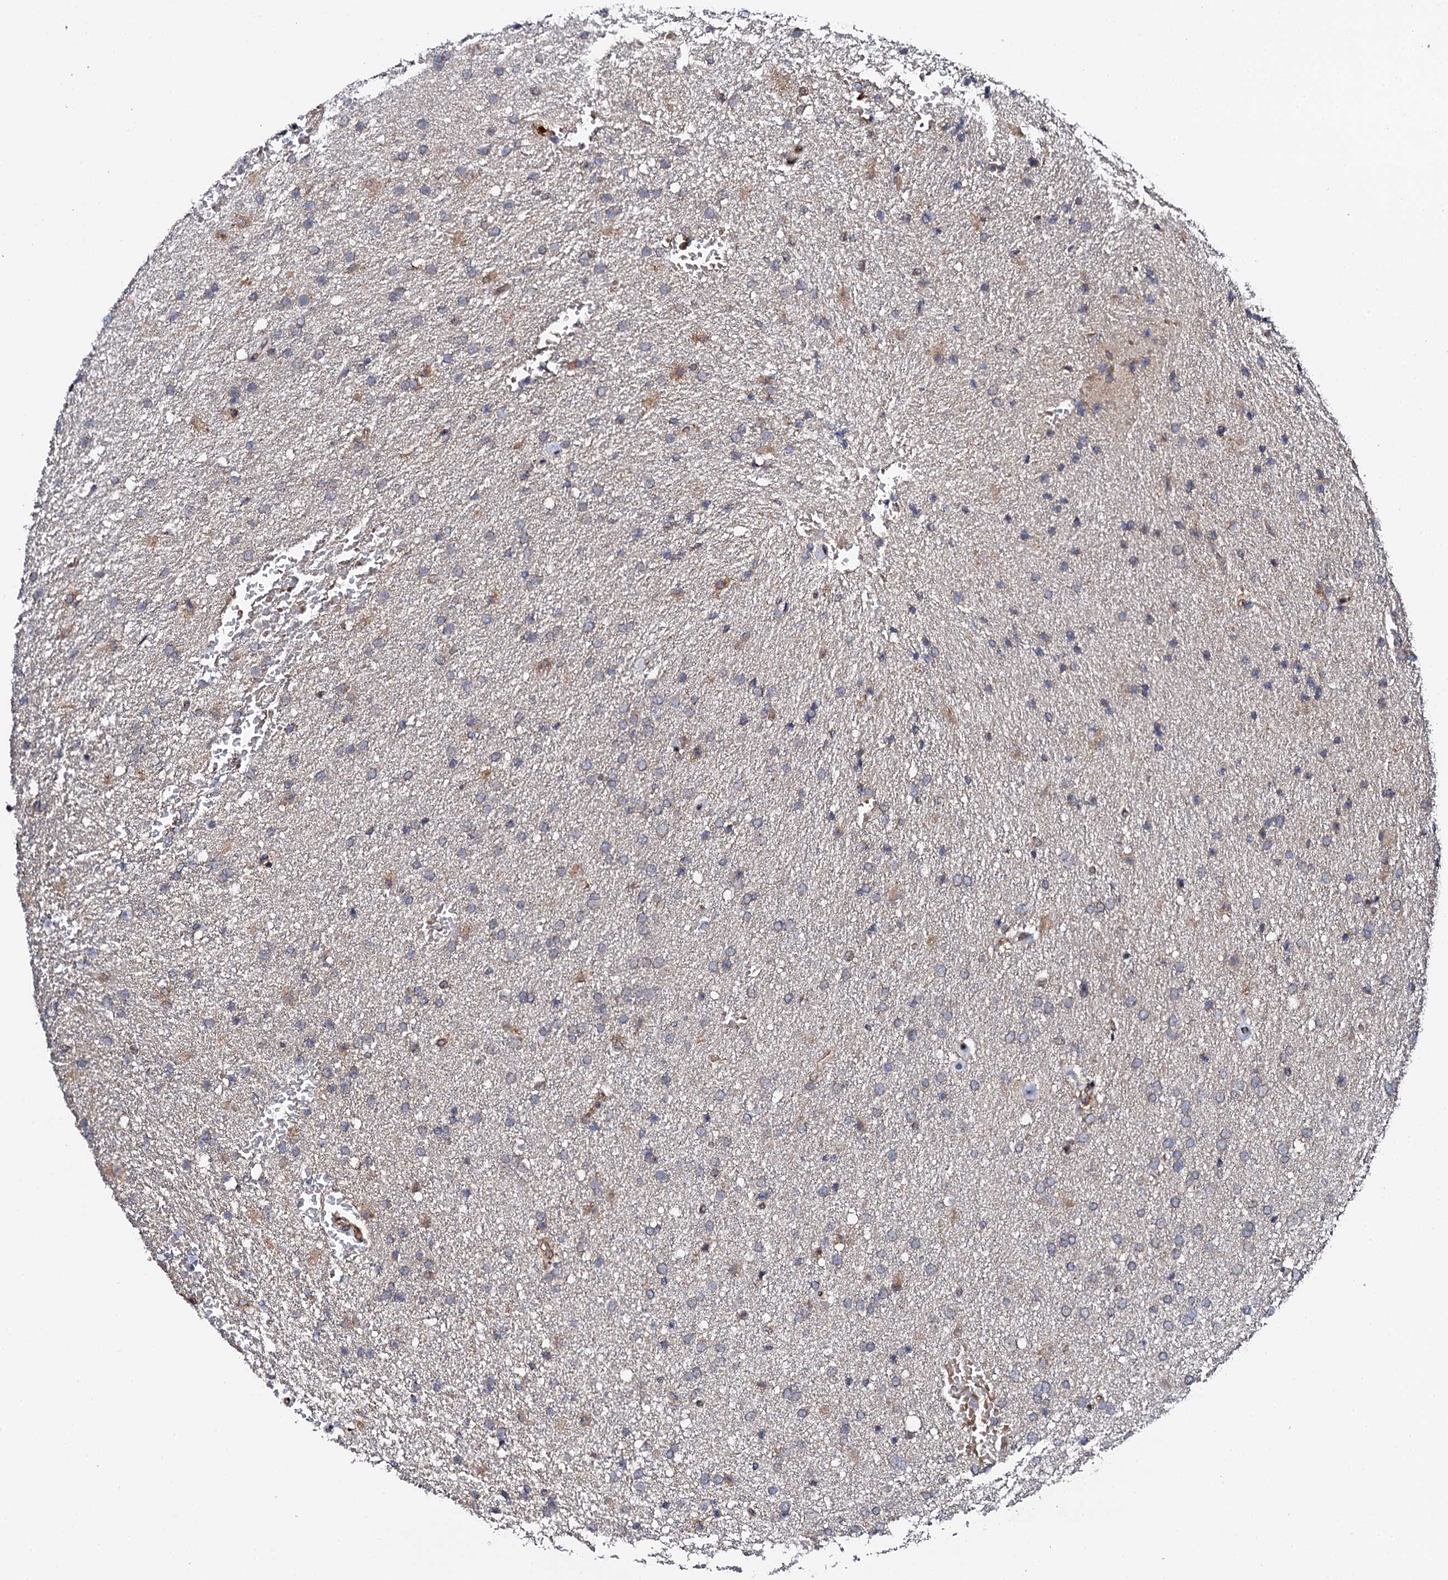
{"staining": {"intensity": "weak", "quantity": "<25%", "location": "cytoplasmic/membranous"}, "tissue": "glioma", "cell_type": "Tumor cells", "image_type": "cancer", "snomed": [{"axis": "morphology", "description": "Glioma, malignant, High grade"}, {"axis": "topography", "description": "Brain"}], "caption": "High magnification brightfield microscopy of malignant glioma (high-grade) stained with DAB (brown) and counterstained with hematoxylin (blue): tumor cells show no significant expression. The staining was performed using DAB (3,3'-diaminobenzidine) to visualize the protein expression in brown, while the nuclei were stained in blue with hematoxylin (Magnification: 20x).", "gene": "FAM111A", "patient": {"sex": "male", "age": 72}}